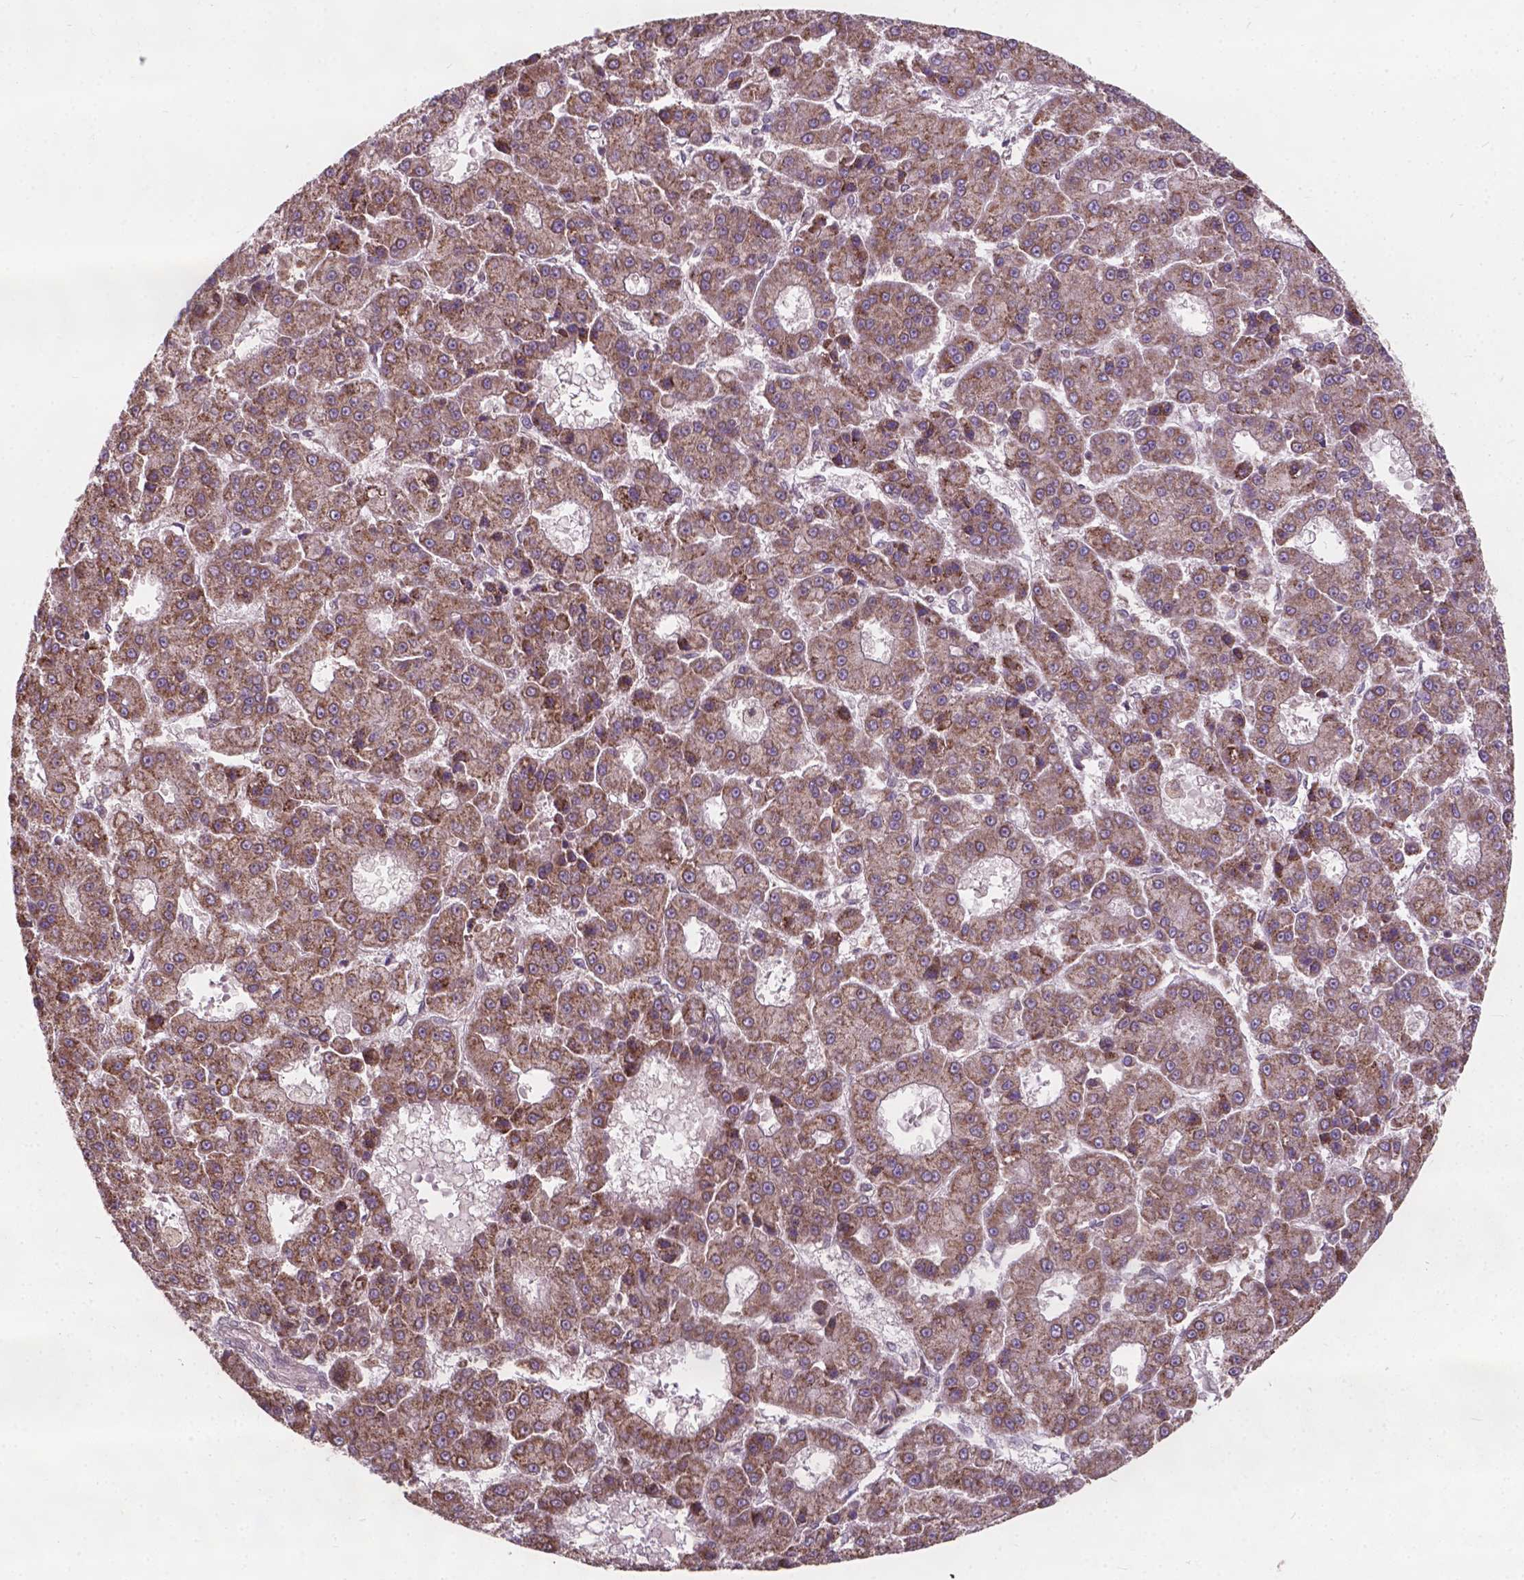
{"staining": {"intensity": "moderate", "quantity": "25%-75%", "location": "cytoplasmic/membranous"}, "tissue": "liver cancer", "cell_type": "Tumor cells", "image_type": "cancer", "snomed": [{"axis": "morphology", "description": "Carcinoma, Hepatocellular, NOS"}, {"axis": "topography", "description": "Liver"}], "caption": "A high-resolution micrograph shows IHC staining of hepatocellular carcinoma (liver), which reveals moderate cytoplasmic/membranous positivity in about 25%-75% of tumor cells.", "gene": "MRPL33", "patient": {"sex": "male", "age": 70}}